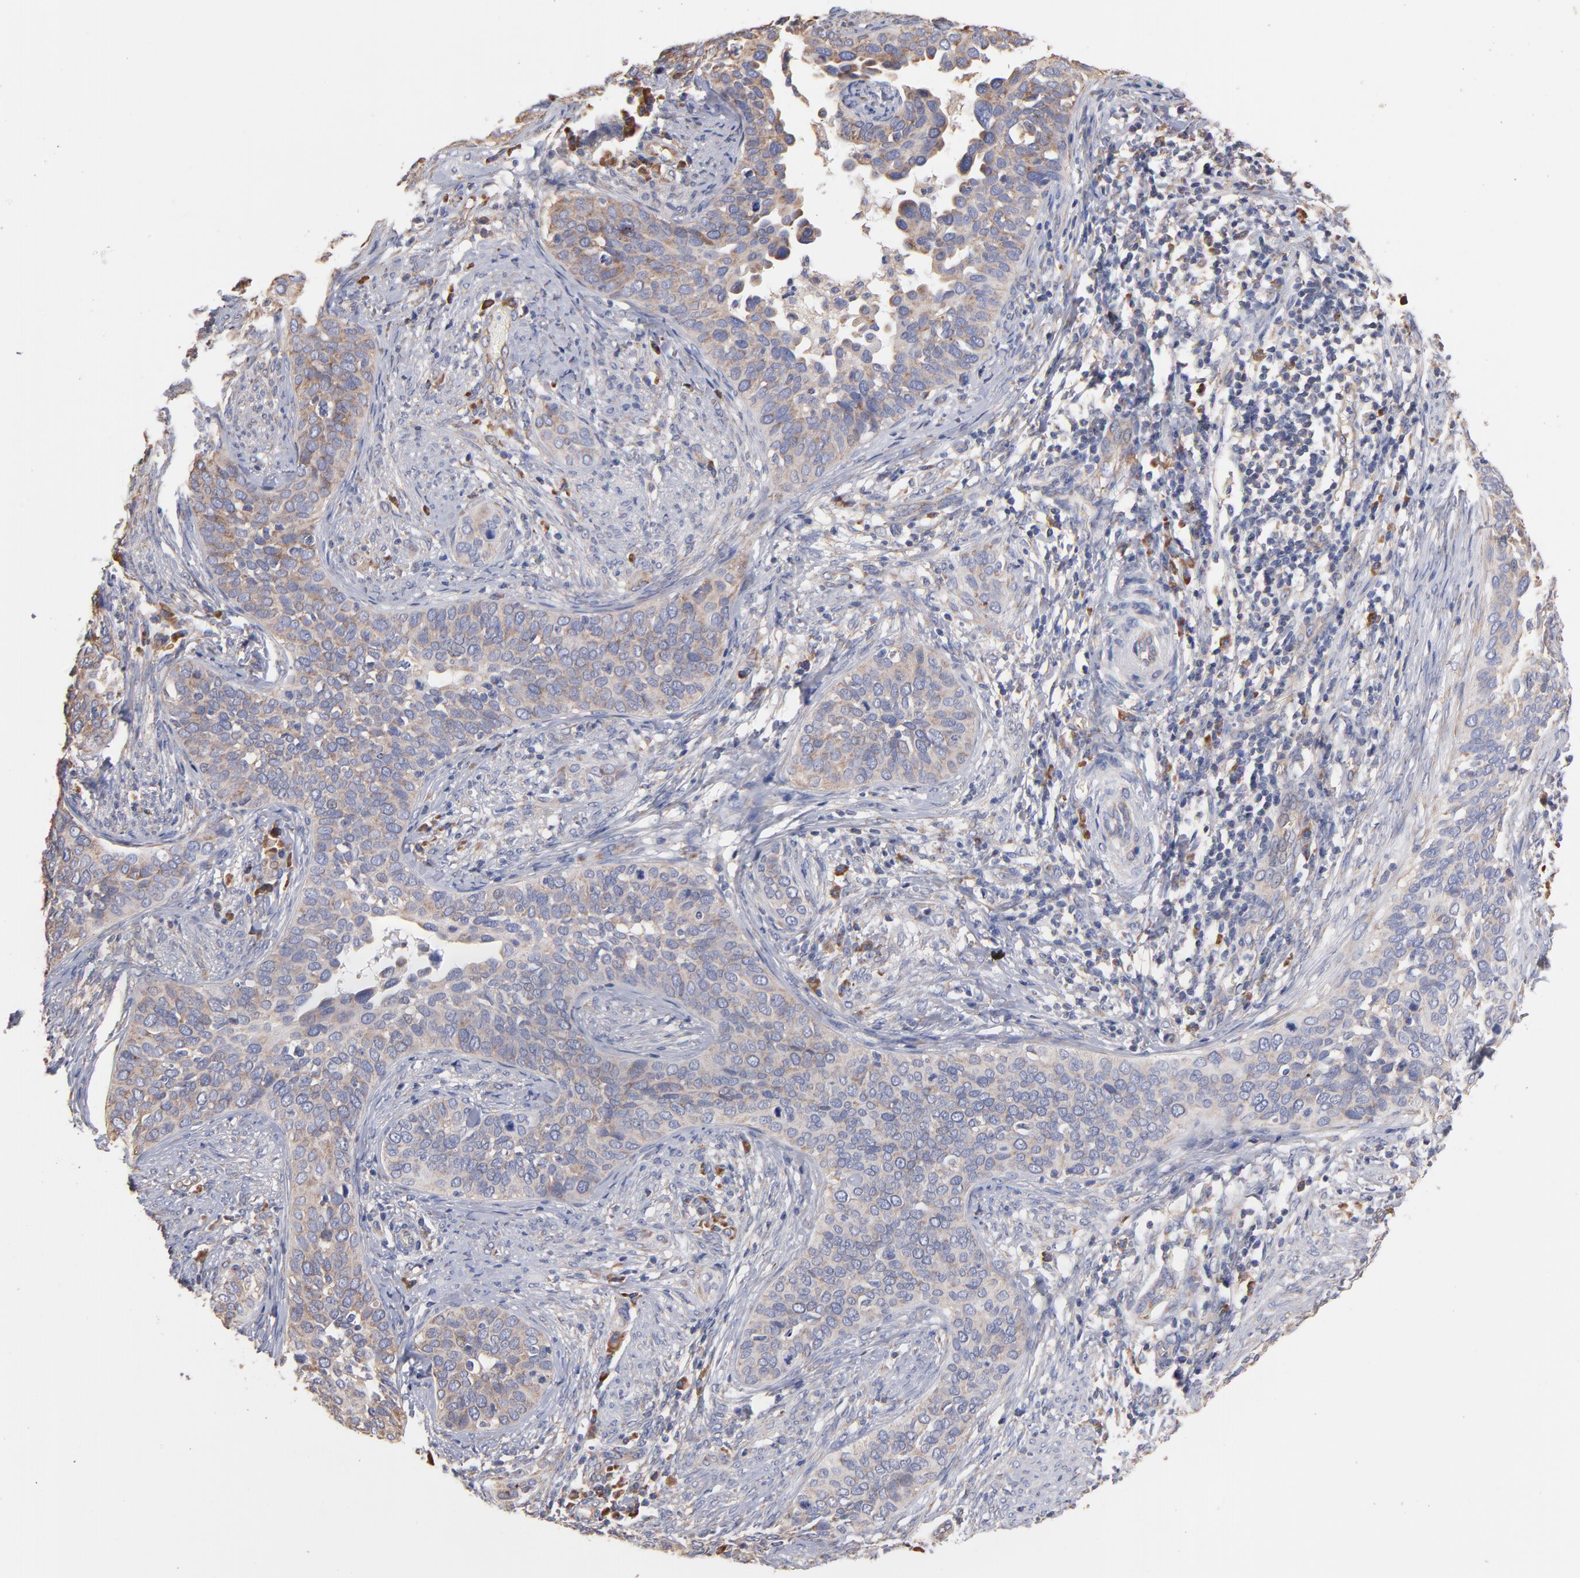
{"staining": {"intensity": "weak", "quantity": "25%-75%", "location": "cytoplasmic/membranous"}, "tissue": "cervical cancer", "cell_type": "Tumor cells", "image_type": "cancer", "snomed": [{"axis": "morphology", "description": "Squamous cell carcinoma, NOS"}, {"axis": "topography", "description": "Cervix"}], "caption": "Protein positivity by IHC reveals weak cytoplasmic/membranous staining in about 25%-75% of tumor cells in cervical cancer (squamous cell carcinoma).", "gene": "RPL9", "patient": {"sex": "female", "age": 31}}